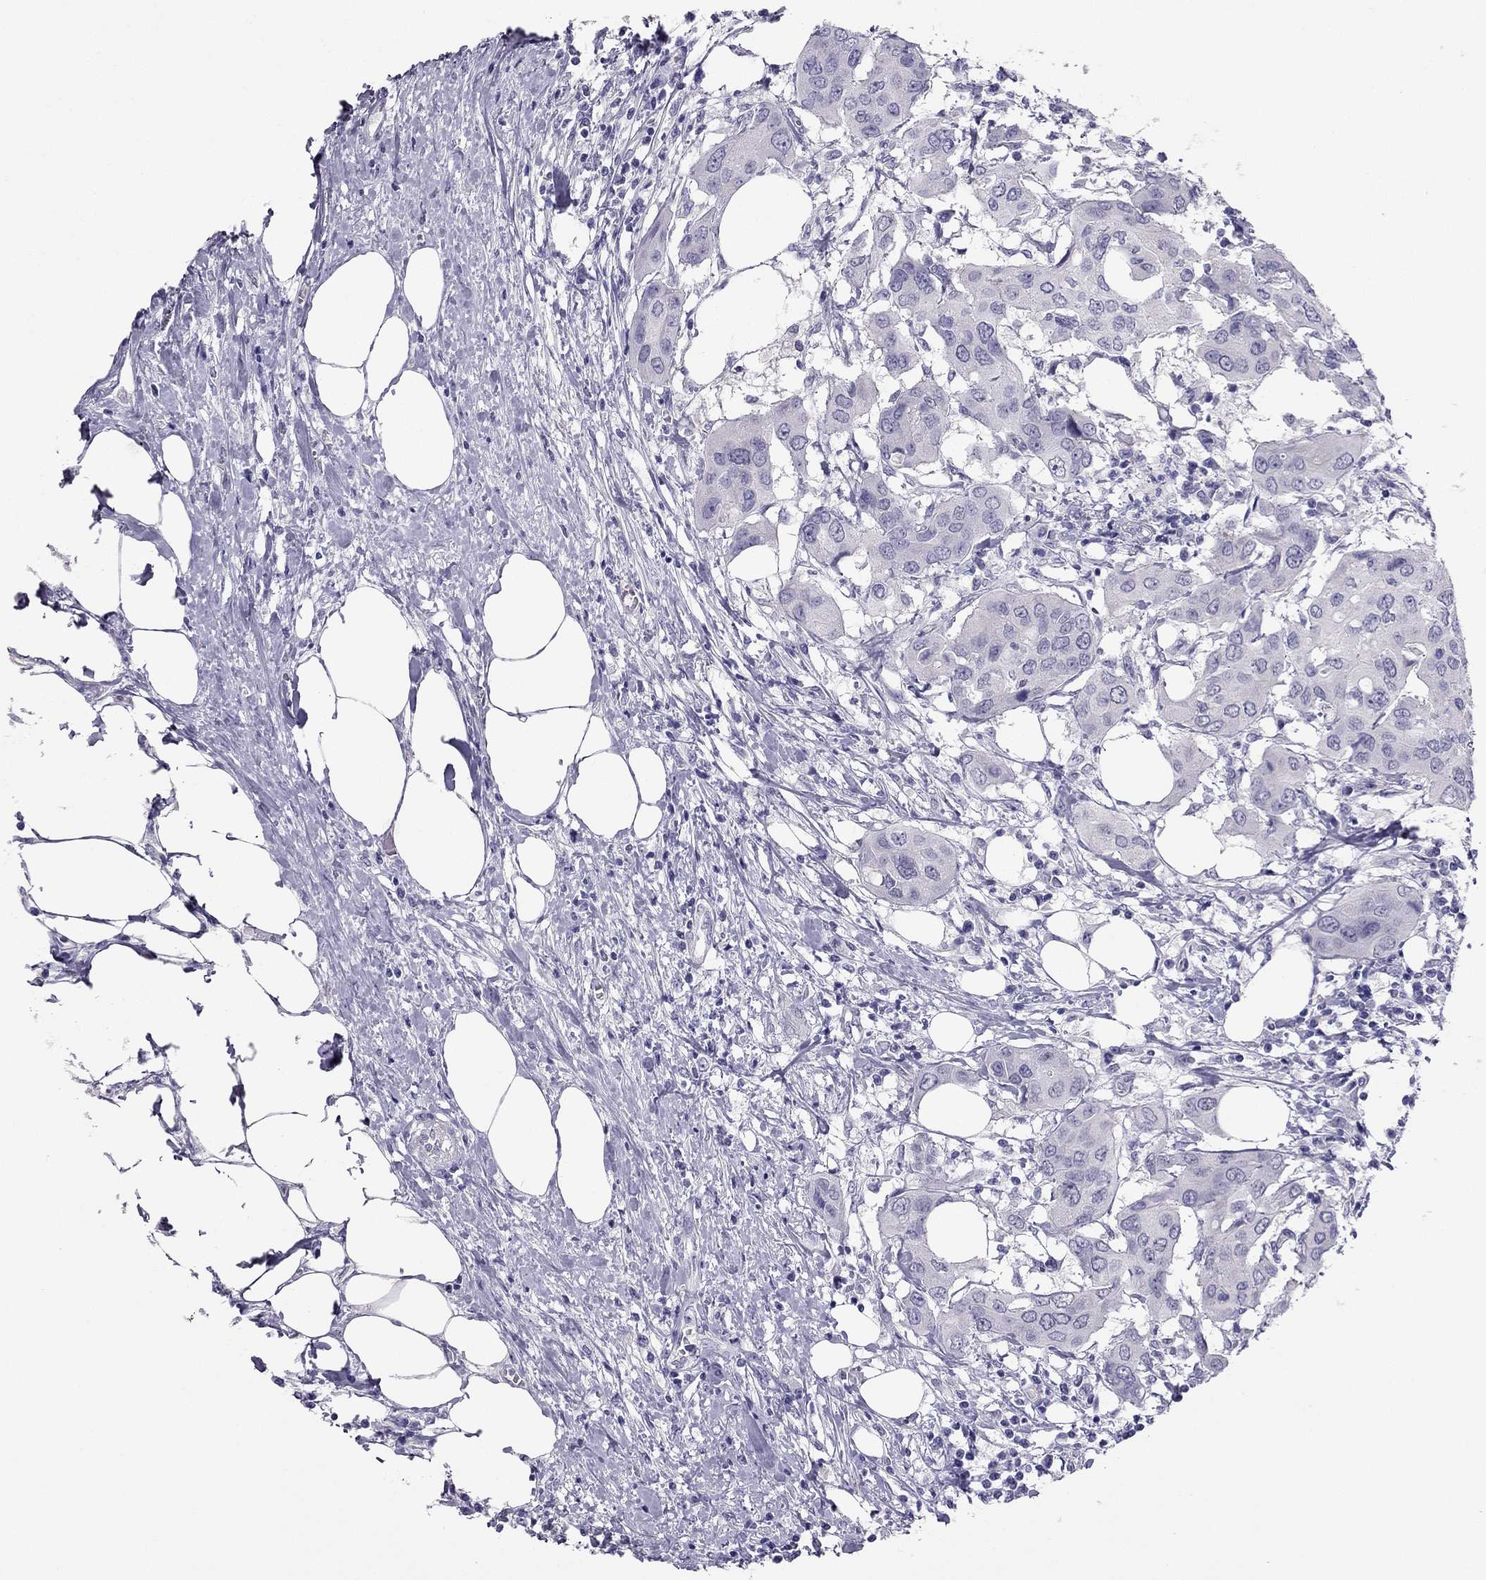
{"staining": {"intensity": "negative", "quantity": "none", "location": "none"}, "tissue": "urothelial cancer", "cell_type": "Tumor cells", "image_type": "cancer", "snomed": [{"axis": "morphology", "description": "Urothelial carcinoma, NOS"}, {"axis": "morphology", "description": "Urothelial carcinoma, High grade"}, {"axis": "topography", "description": "Urinary bladder"}], "caption": "Transitional cell carcinoma stained for a protein using IHC reveals no positivity tumor cells.", "gene": "PDE6A", "patient": {"sex": "male", "age": 63}}